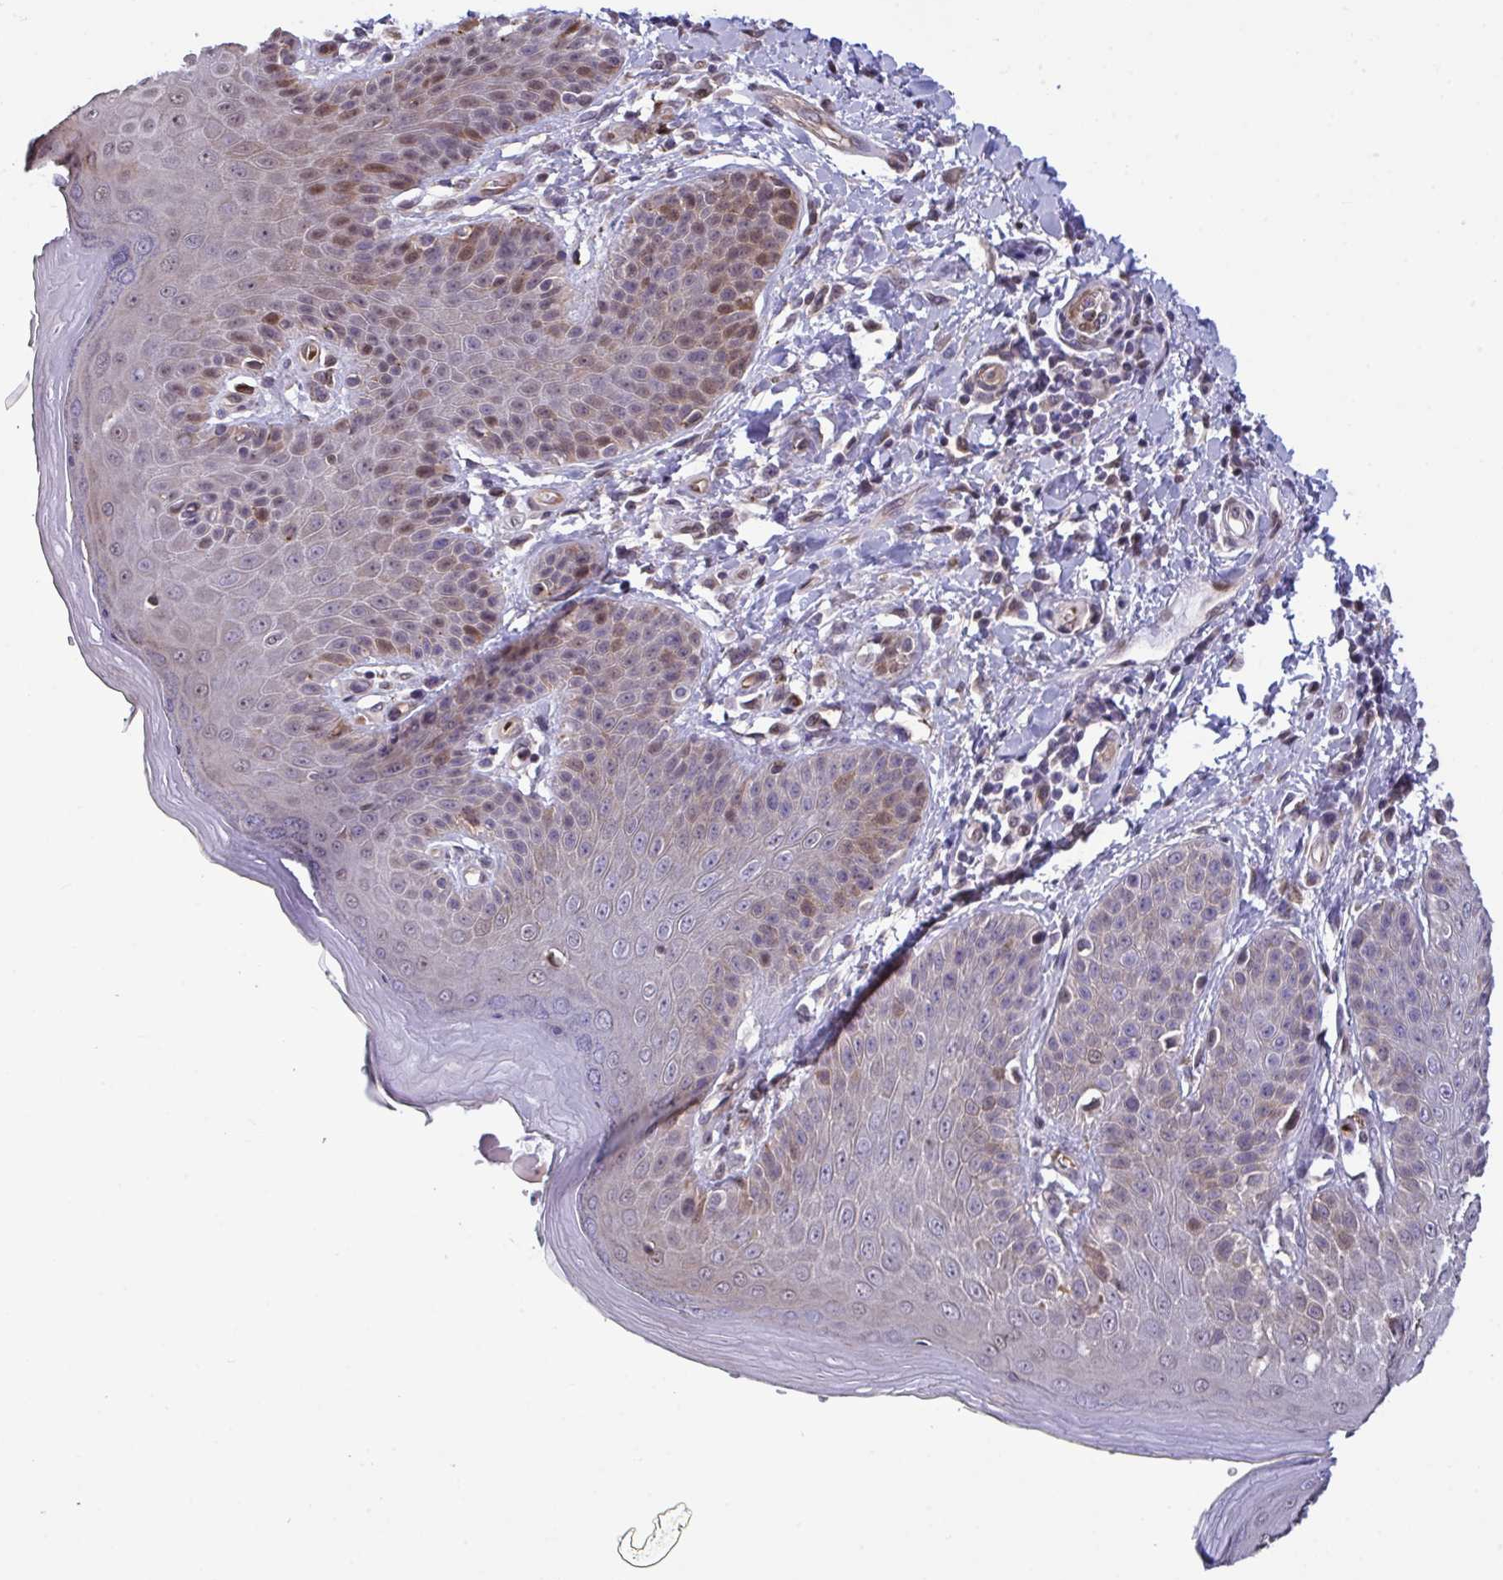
{"staining": {"intensity": "moderate", "quantity": "25%-75%", "location": "cytoplasmic/membranous,nuclear"}, "tissue": "skin", "cell_type": "Epidermal cells", "image_type": "normal", "snomed": [{"axis": "morphology", "description": "Normal tissue, NOS"}, {"axis": "topography", "description": "Peripheral nerve tissue"}], "caption": "This histopathology image demonstrates immunohistochemistry staining of benign human skin, with medium moderate cytoplasmic/membranous,nuclear expression in about 25%-75% of epidermal cells.", "gene": "PELI1", "patient": {"sex": "male", "age": 51}}